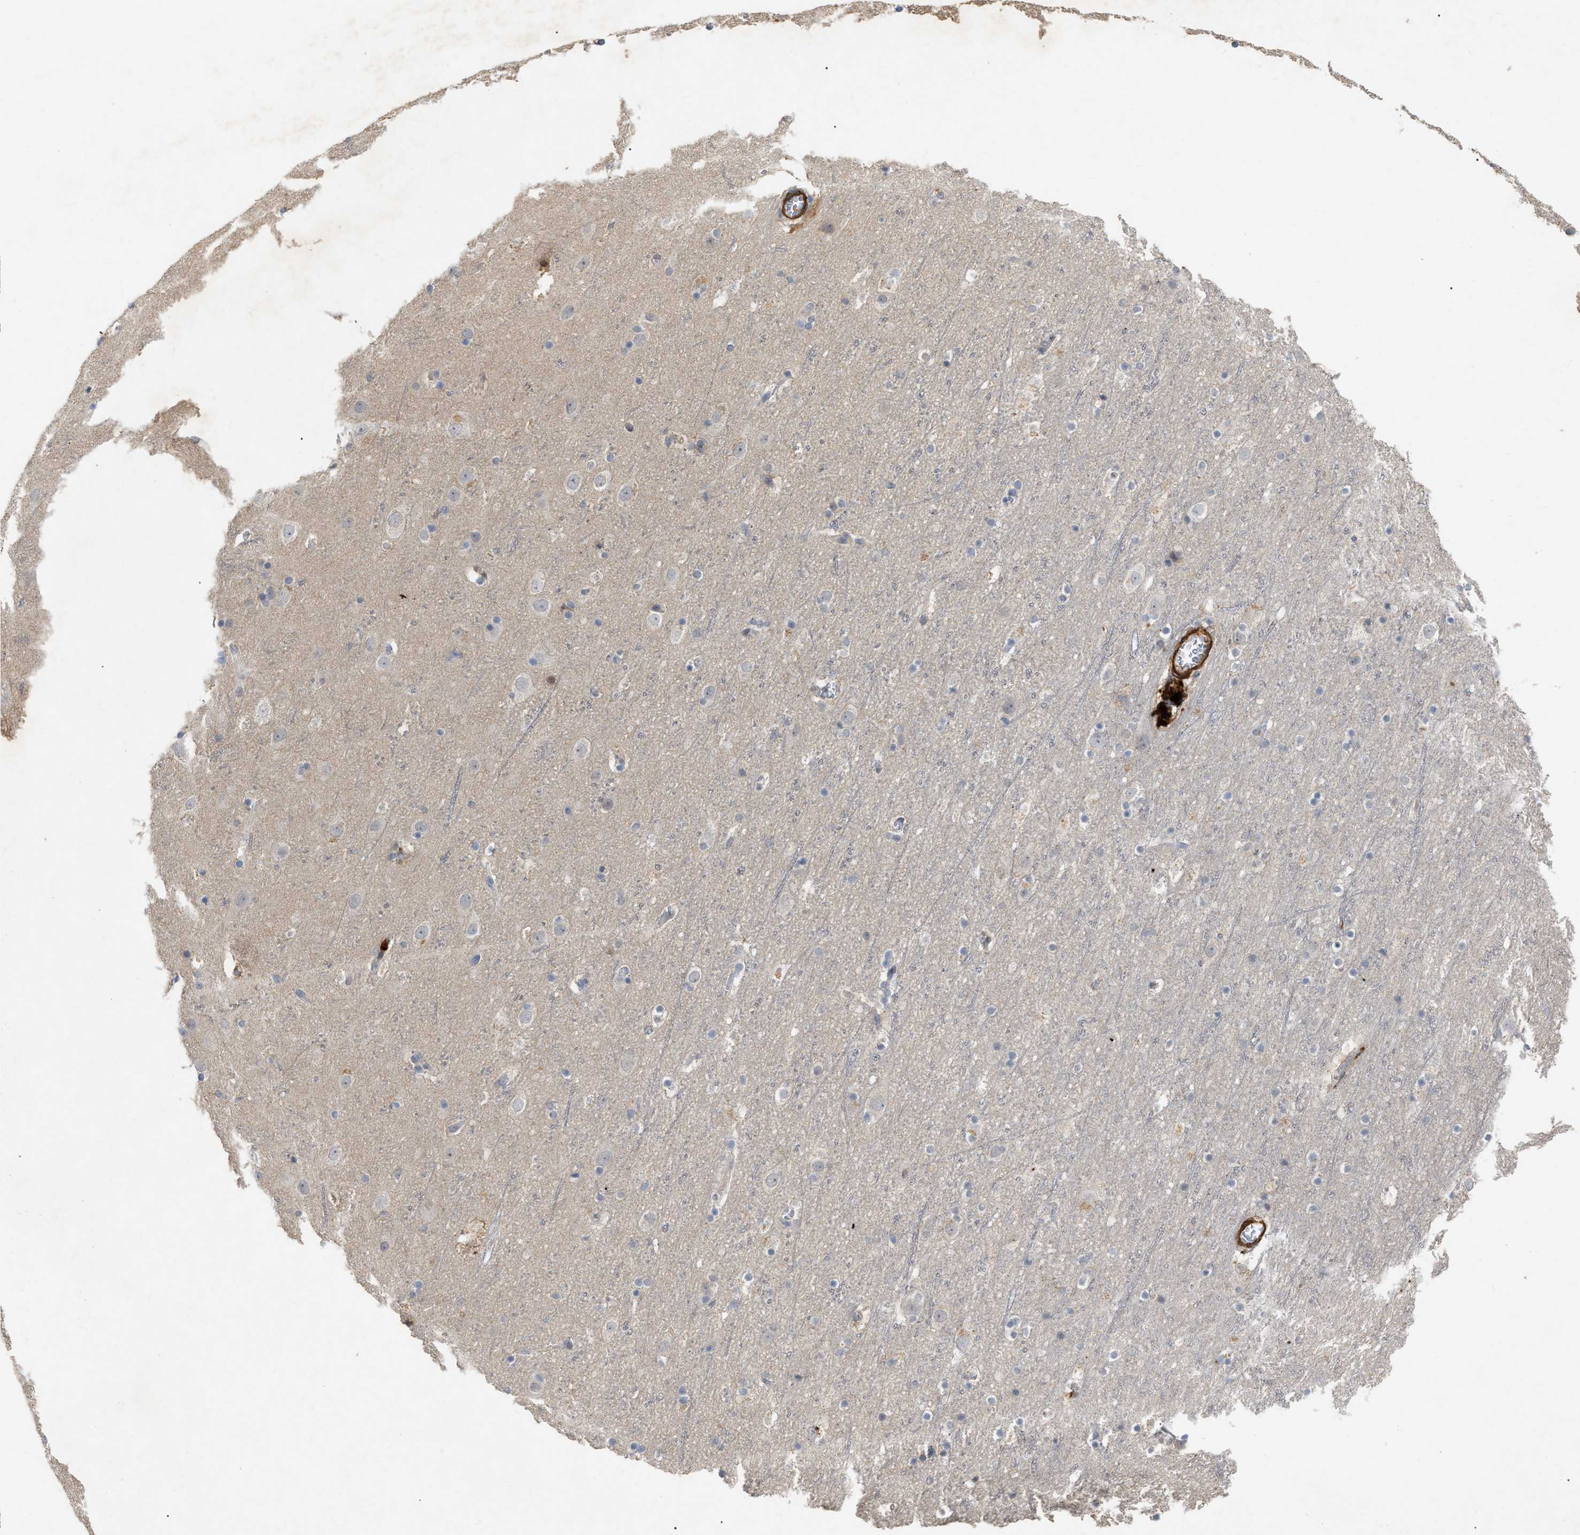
{"staining": {"intensity": "weak", "quantity": ">75%", "location": "cytoplasmic/membranous"}, "tissue": "cerebral cortex", "cell_type": "Endothelial cells", "image_type": "normal", "snomed": [{"axis": "morphology", "description": "Normal tissue, NOS"}, {"axis": "topography", "description": "Cerebral cortex"}], "caption": "The photomicrograph exhibits a brown stain indicating the presence of a protein in the cytoplasmic/membranous of endothelial cells in cerebral cortex. (DAB IHC with brightfield microscopy, high magnification).", "gene": "ST6GALNAC6", "patient": {"sex": "male", "age": 45}}